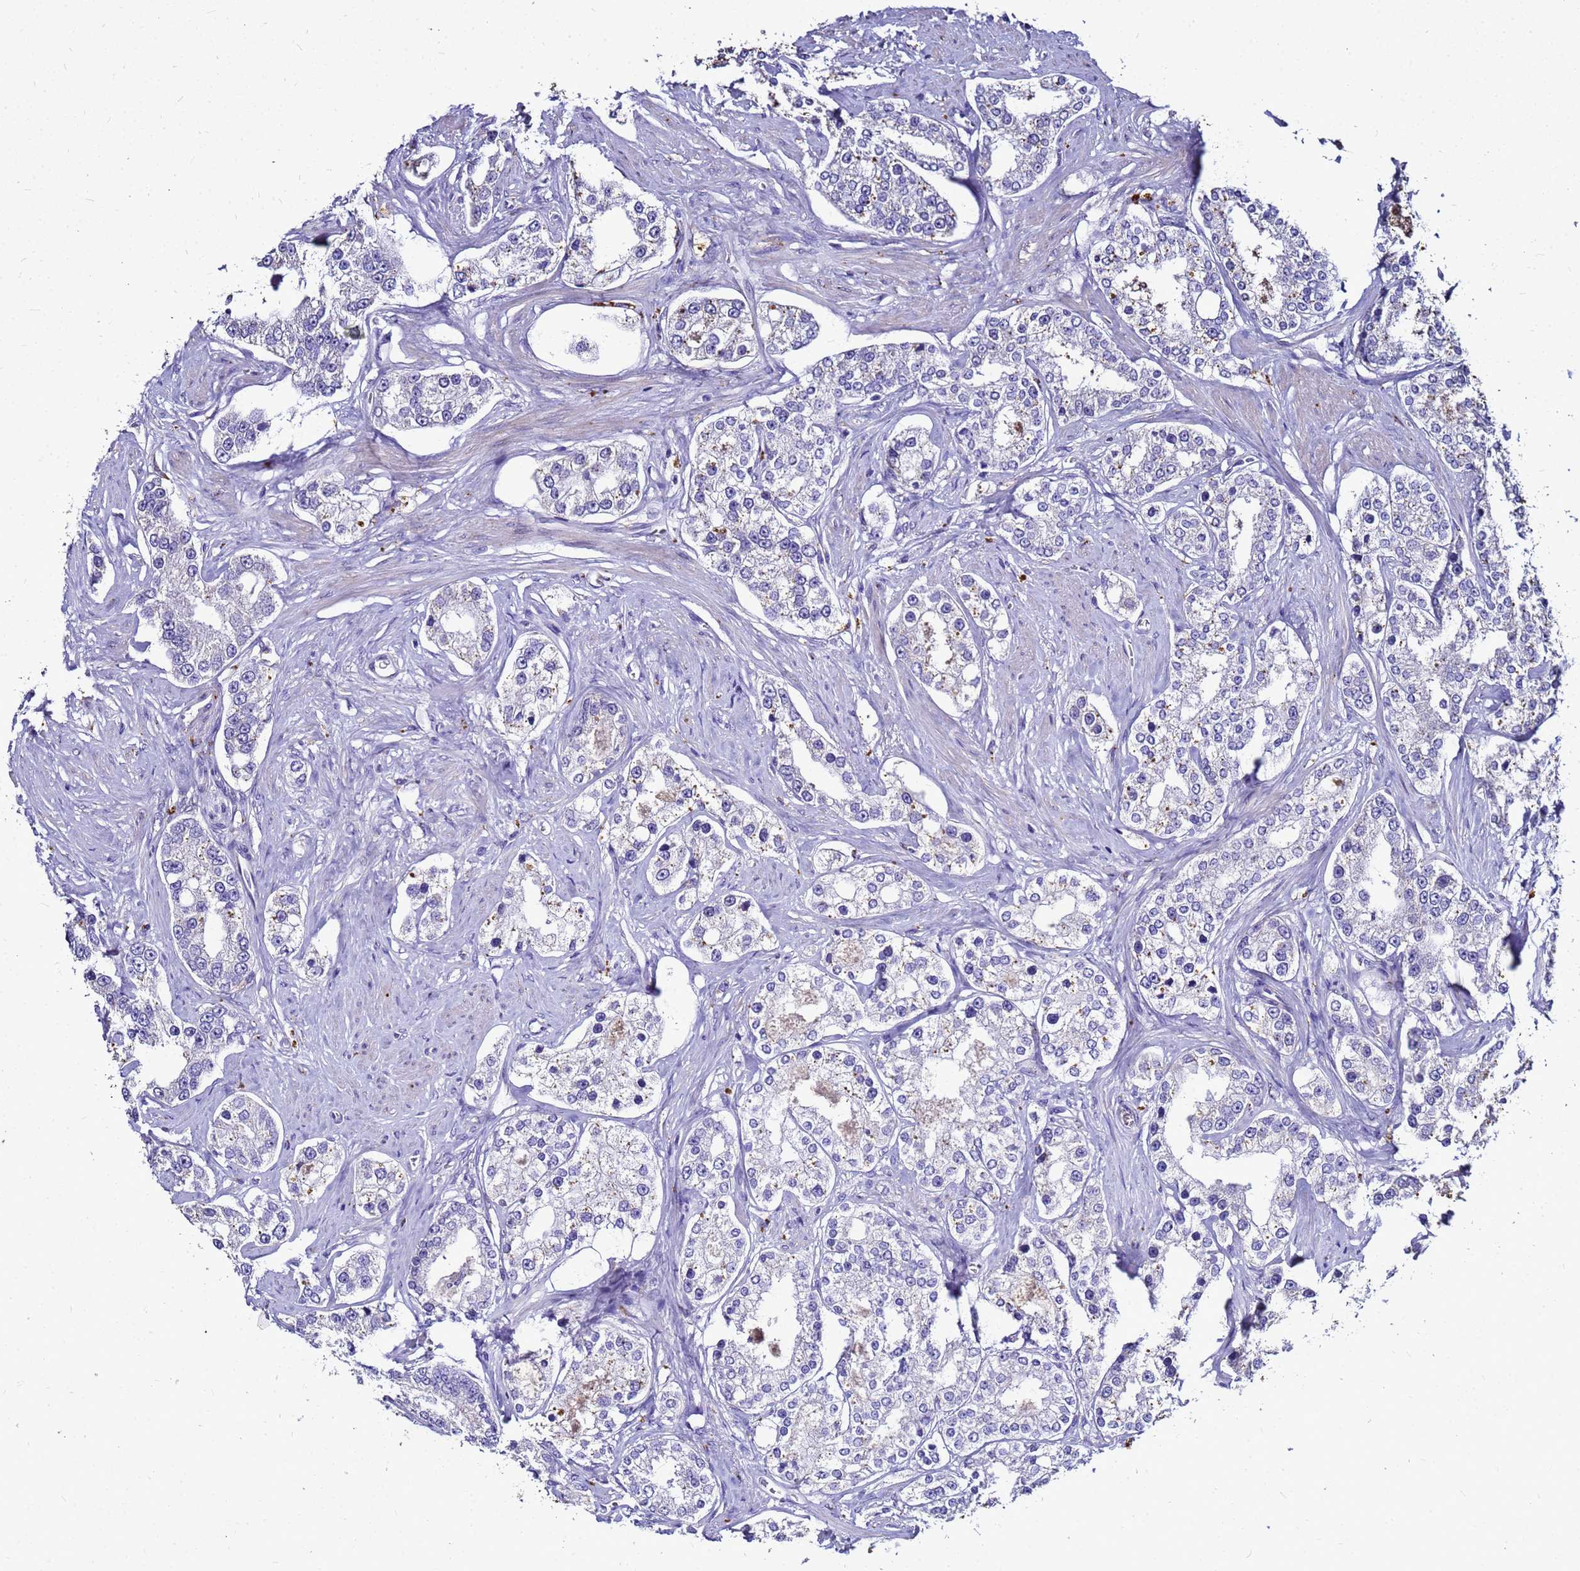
{"staining": {"intensity": "negative", "quantity": "none", "location": "none"}, "tissue": "prostate cancer", "cell_type": "Tumor cells", "image_type": "cancer", "snomed": [{"axis": "morphology", "description": "Normal tissue, NOS"}, {"axis": "morphology", "description": "Adenocarcinoma, High grade"}, {"axis": "topography", "description": "Prostate"}], "caption": "This is a histopathology image of immunohistochemistry (IHC) staining of prostate high-grade adenocarcinoma, which shows no positivity in tumor cells.", "gene": "S100A2", "patient": {"sex": "male", "age": 83}}